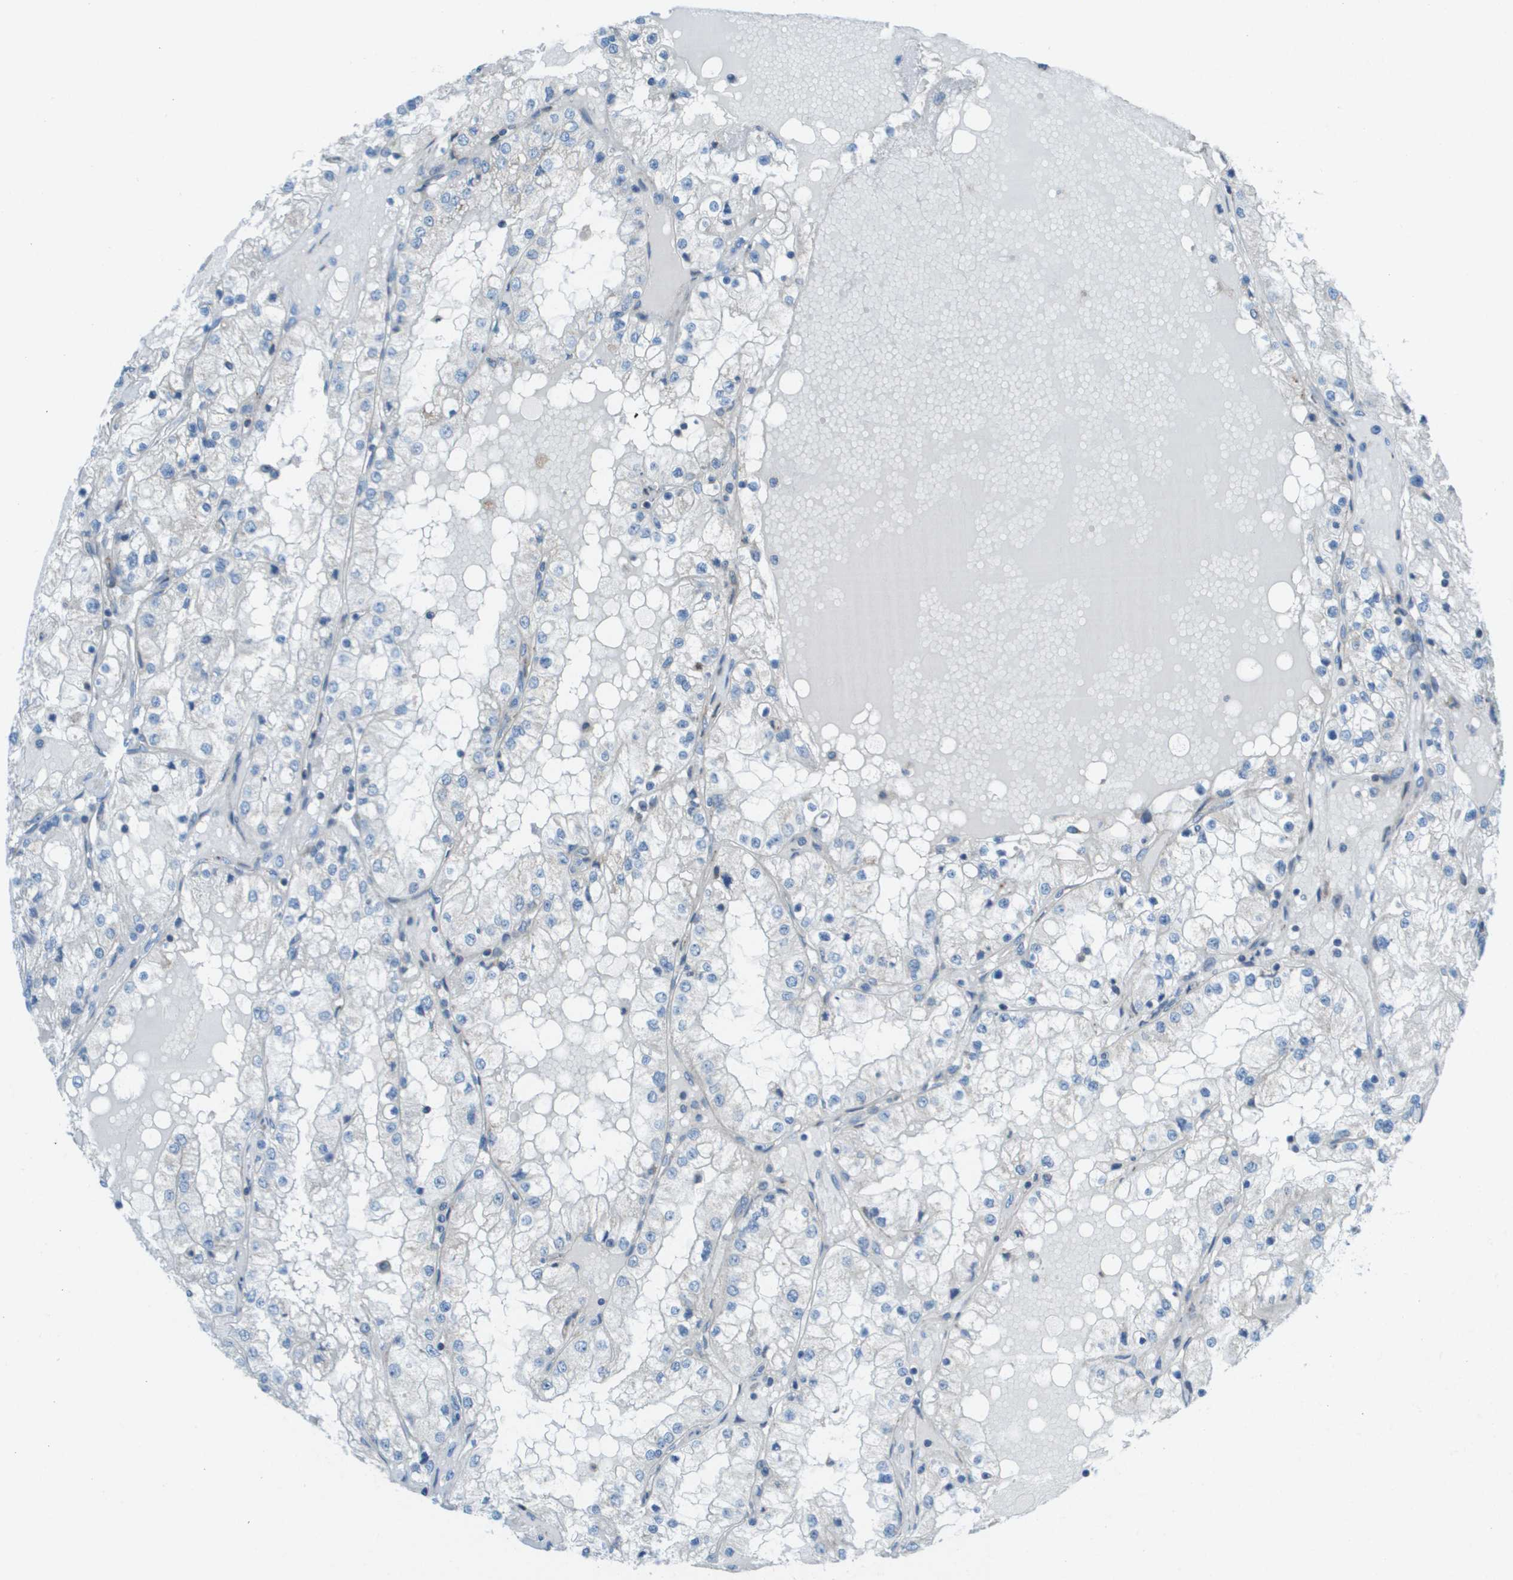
{"staining": {"intensity": "negative", "quantity": "none", "location": "none"}, "tissue": "renal cancer", "cell_type": "Tumor cells", "image_type": "cancer", "snomed": [{"axis": "morphology", "description": "Adenocarcinoma, NOS"}, {"axis": "topography", "description": "Kidney"}], "caption": "This is an immunohistochemistry (IHC) histopathology image of human renal adenocarcinoma. There is no expression in tumor cells.", "gene": "GALNT6", "patient": {"sex": "male", "age": 68}}